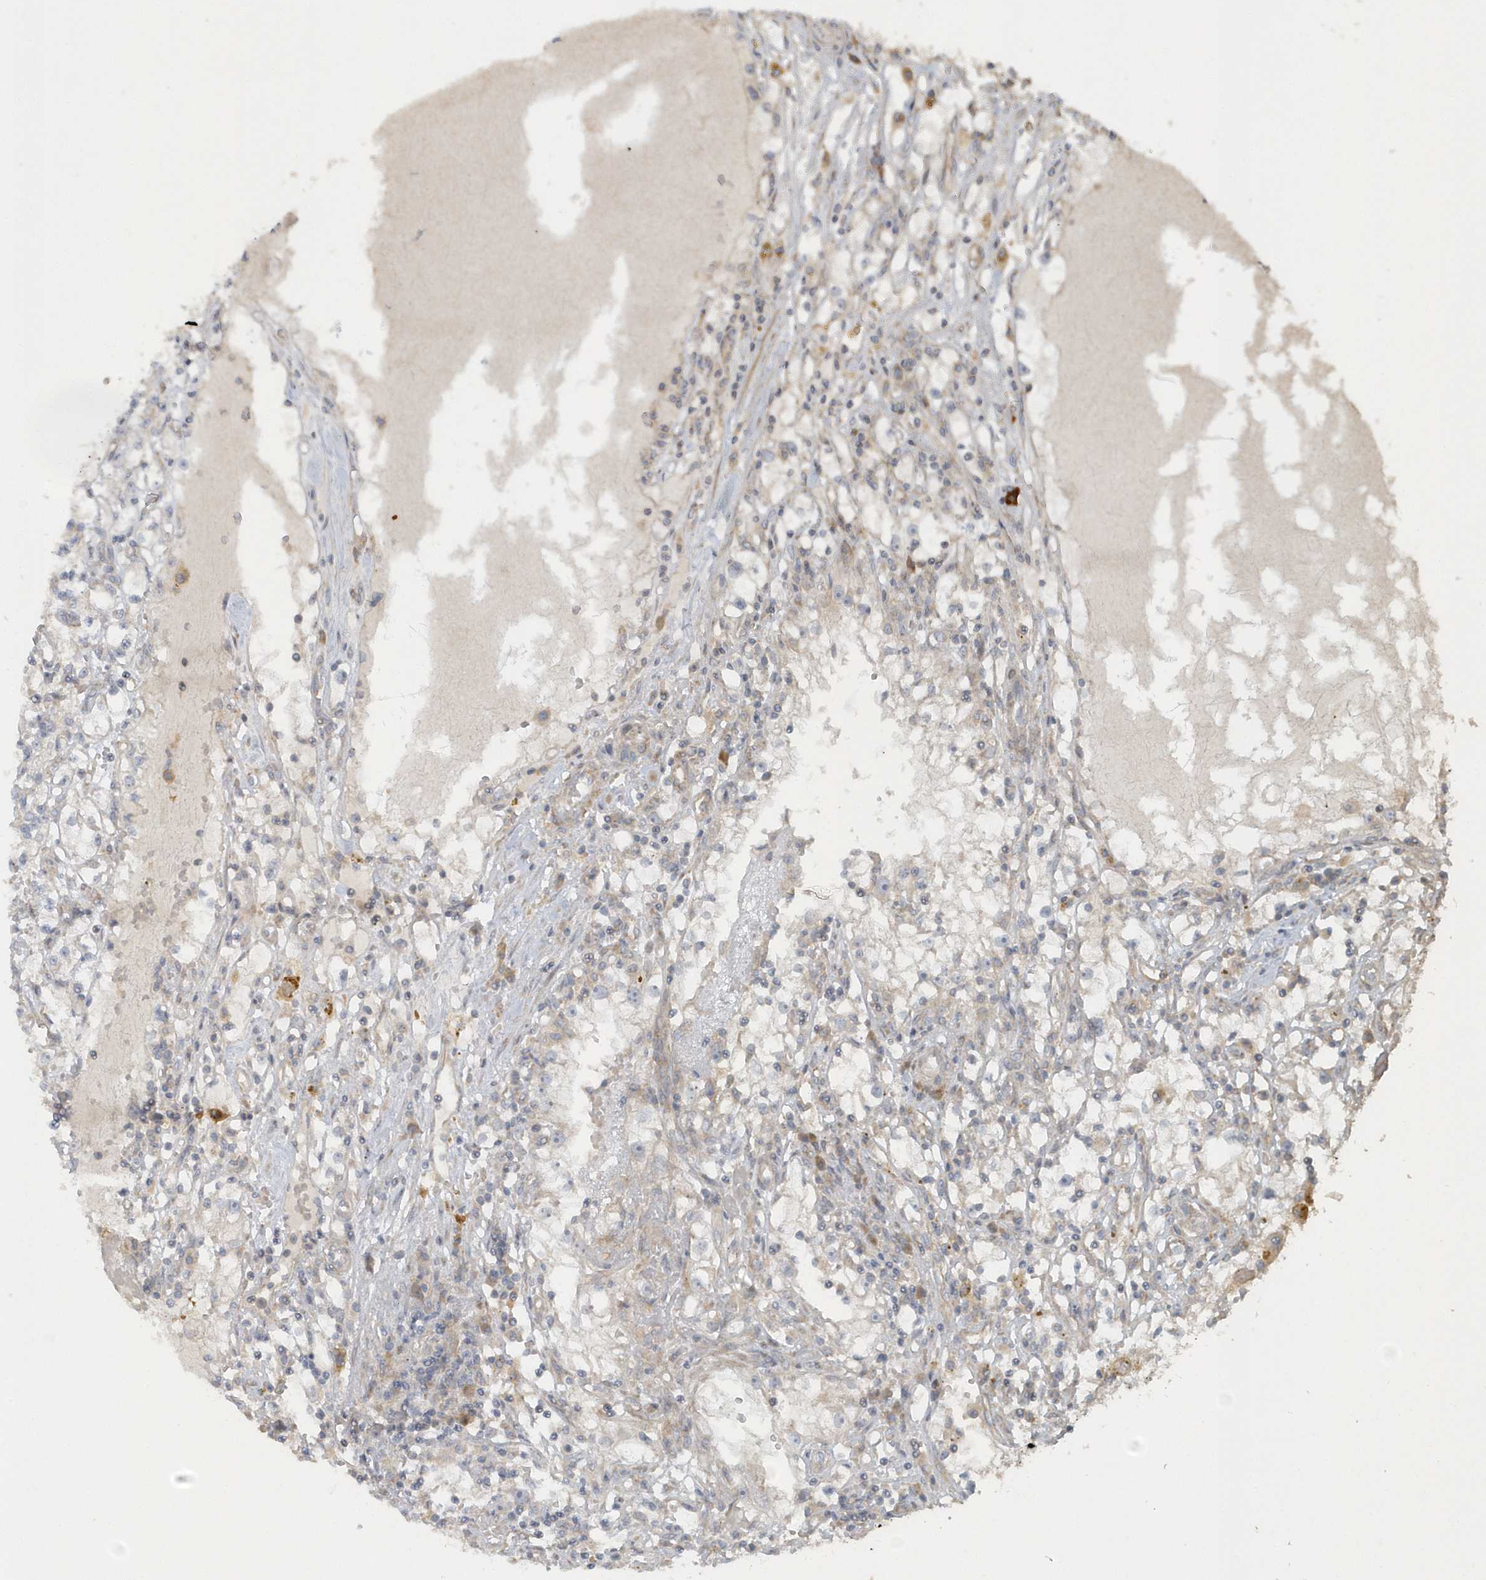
{"staining": {"intensity": "negative", "quantity": "none", "location": "none"}, "tissue": "renal cancer", "cell_type": "Tumor cells", "image_type": "cancer", "snomed": [{"axis": "morphology", "description": "Adenocarcinoma, NOS"}, {"axis": "topography", "description": "Kidney"}], "caption": "This photomicrograph is of adenocarcinoma (renal) stained with immunohistochemistry (IHC) to label a protein in brown with the nuclei are counter-stained blue. There is no expression in tumor cells. (Stains: DAB immunohistochemistry (IHC) with hematoxylin counter stain, Microscopy: brightfield microscopy at high magnification).", "gene": "CNOT10", "patient": {"sex": "male", "age": 56}}